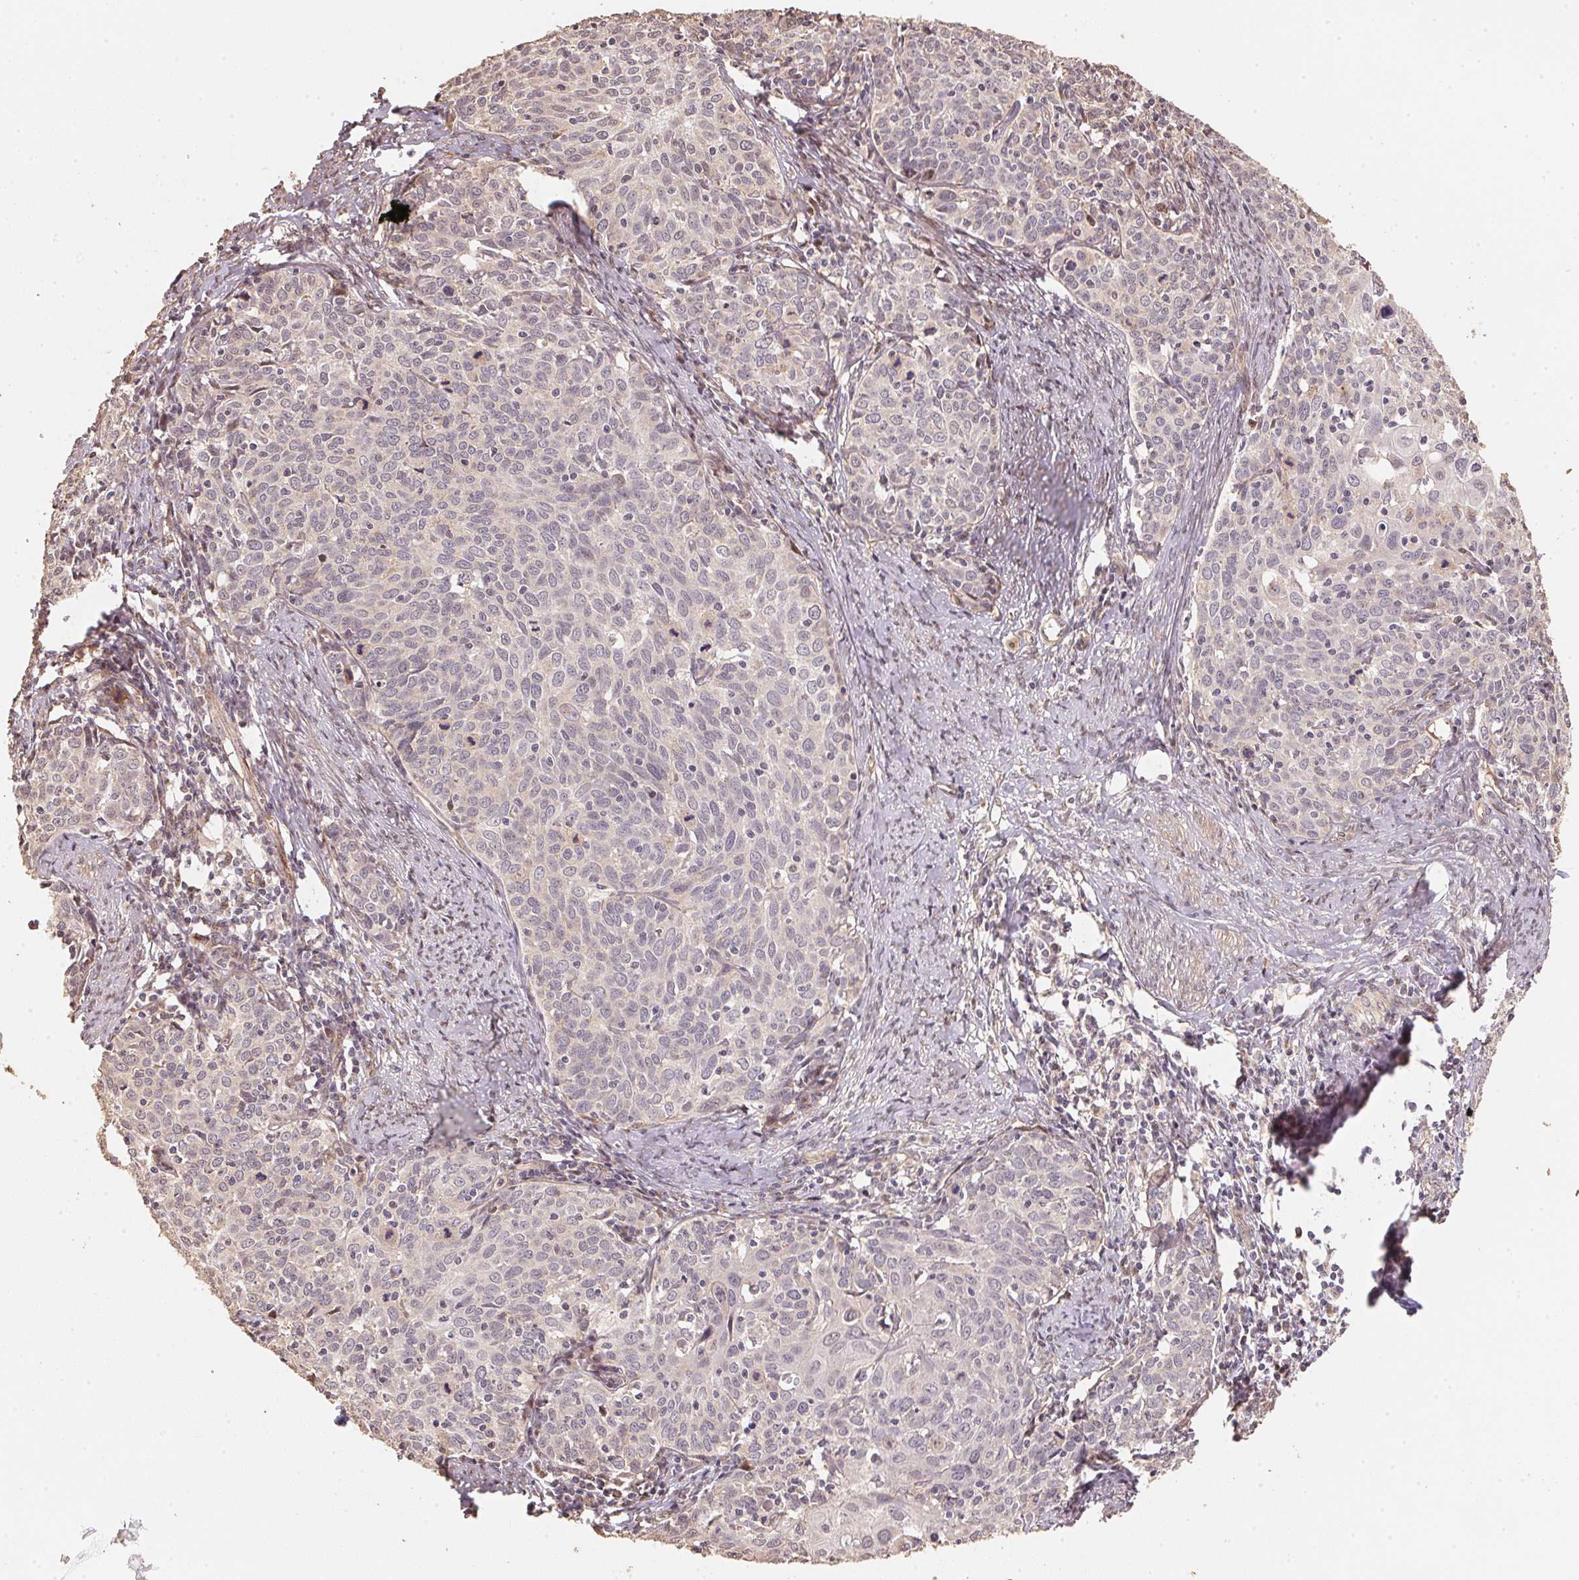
{"staining": {"intensity": "negative", "quantity": "none", "location": "none"}, "tissue": "cervical cancer", "cell_type": "Tumor cells", "image_type": "cancer", "snomed": [{"axis": "morphology", "description": "Squamous cell carcinoma, NOS"}, {"axis": "topography", "description": "Cervix"}], "caption": "Immunohistochemistry micrograph of human cervical cancer (squamous cell carcinoma) stained for a protein (brown), which reveals no expression in tumor cells.", "gene": "TMEM222", "patient": {"sex": "female", "age": 62}}